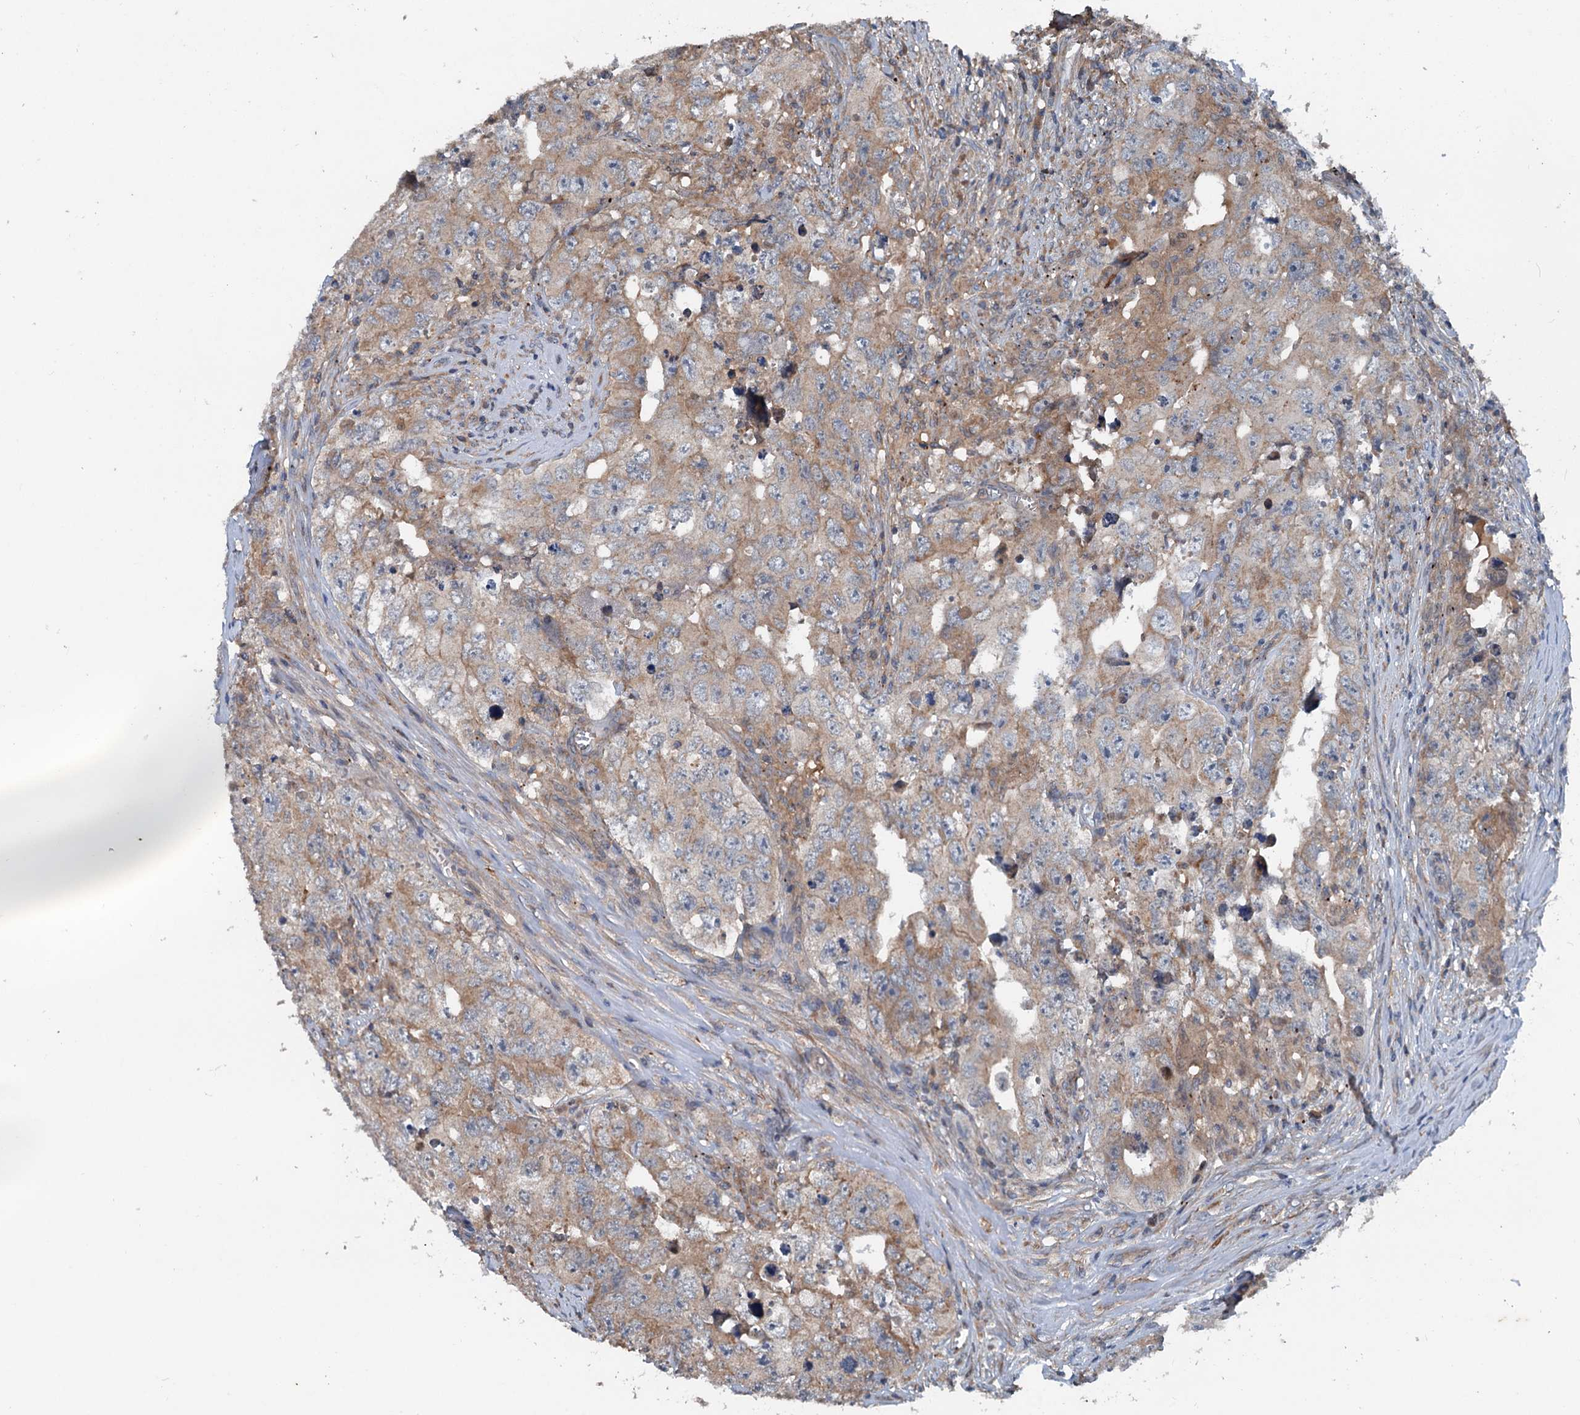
{"staining": {"intensity": "weak", "quantity": "25%-75%", "location": "cytoplasmic/membranous"}, "tissue": "testis cancer", "cell_type": "Tumor cells", "image_type": "cancer", "snomed": [{"axis": "morphology", "description": "Seminoma, NOS"}, {"axis": "morphology", "description": "Carcinoma, Embryonal, NOS"}, {"axis": "topography", "description": "Testis"}], "caption": "Immunohistochemistry (DAB) staining of human testis cancer (embryonal carcinoma) reveals weak cytoplasmic/membranous protein positivity in approximately 25%-75% of tumor cells. Using DAB (3,3'-diaminobenzidine) (brown) and hematoxylin (blue) stains, captured at high magnification using brightfield microscopy.", "gene": "TEDC1", "patient": {"sex": "male", "age": 43}}